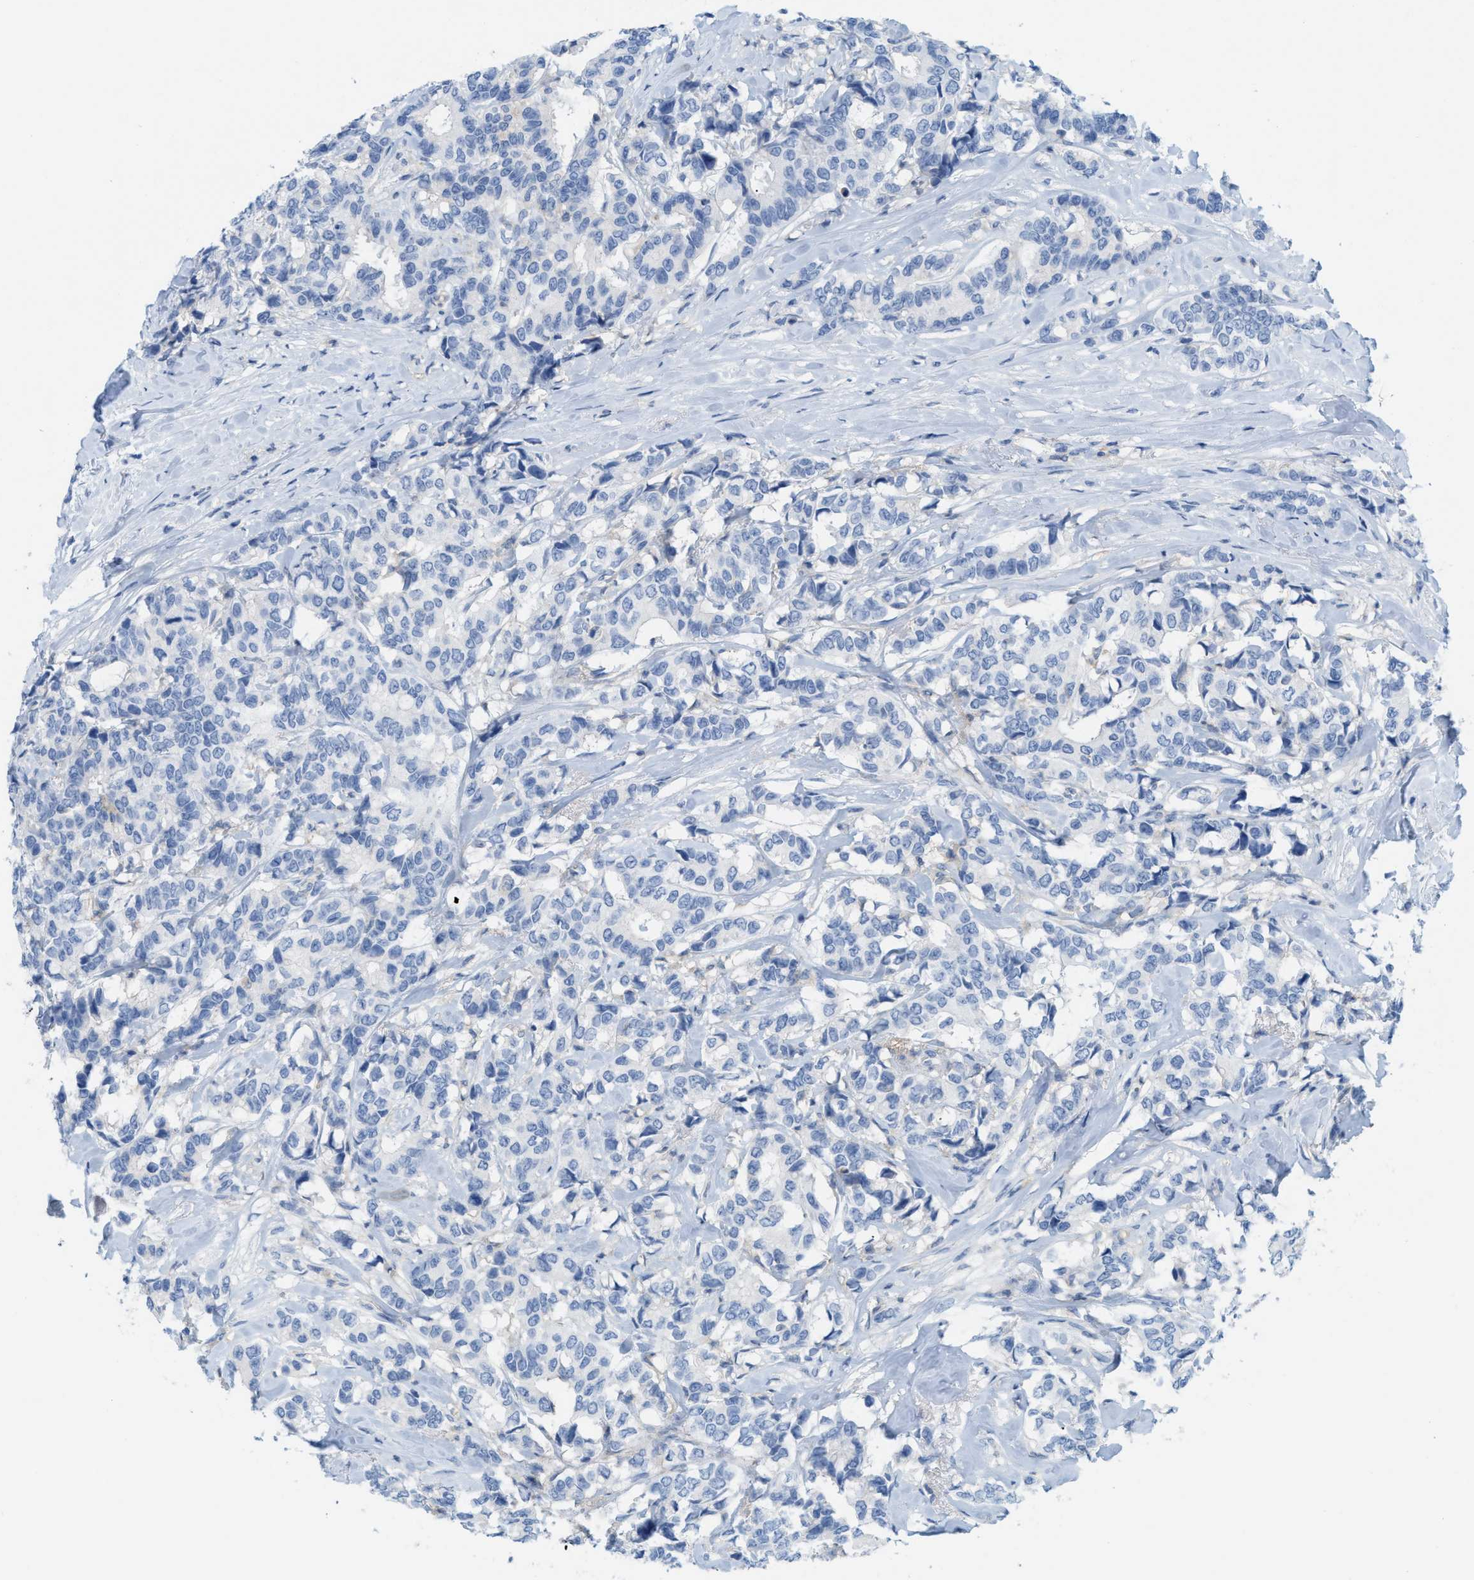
{"staining": {"intensity": "negative", "quantity": "none", "location": "none"}, "tissue": "breast cancer", "cell_type": "Tumor cells", "image_type": "cancer", "snomed": [{"axis": "morphology", "description": "Duct carcinoma"}, {"axis": "topography", "description": "Breast"}], "caption": "Tumor cells are negative for protein expression in human invasive ductal carcinoma (breast). (DAB (3,3'-diaminobenzidine) IHC visualized using brightfield microscopy, high magnification).", "gene": "SLC3A2", "patient": {"sex": "female", "age": 87}}